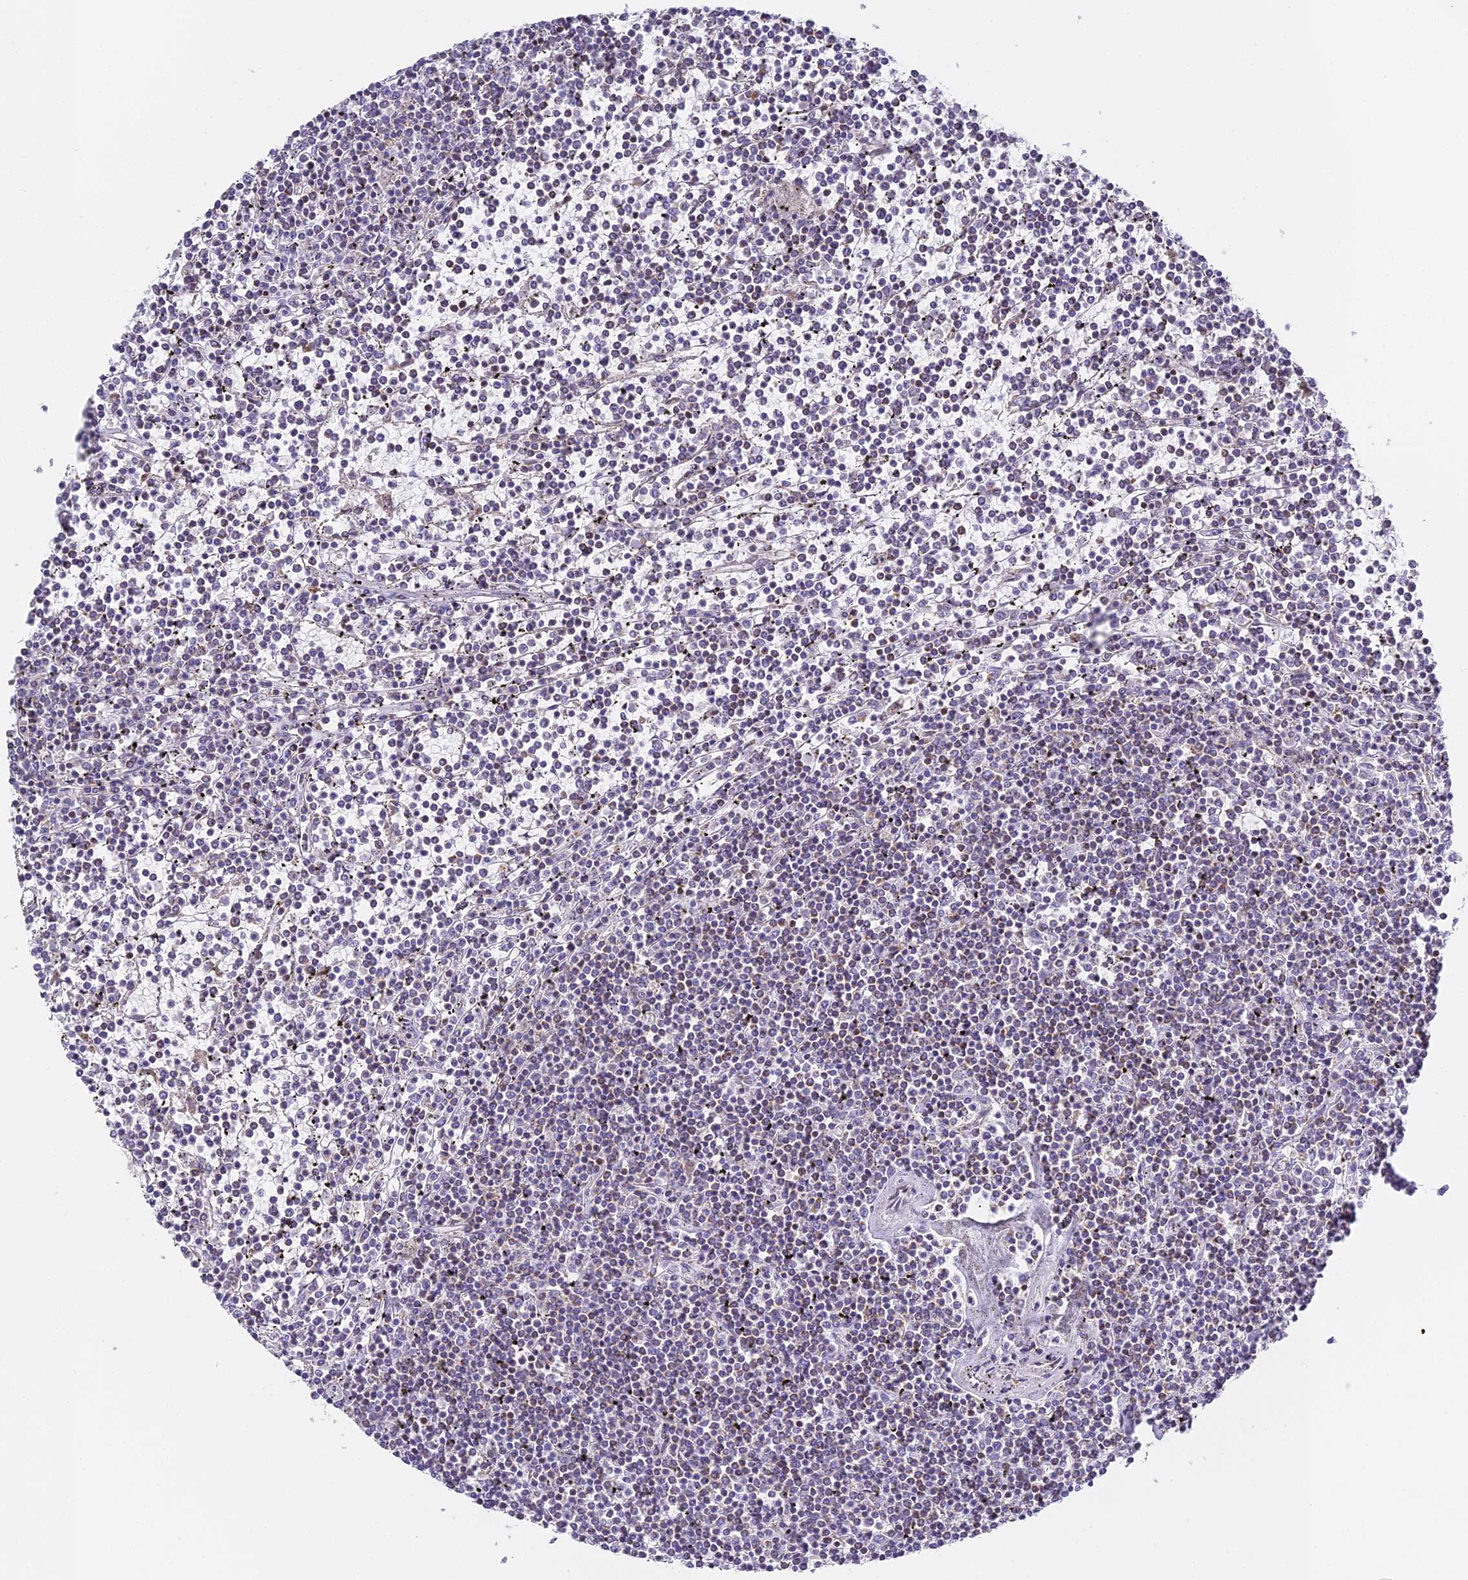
{"staining": {"intensity": "negative", "quantity": "none", "location": "none"}, "tissue": "lymphoma", "cell_type": "Tumor cells", "image_type": "cancer", "snomed": [{"axis": "morphology", "description": "Malignant lymphoma, non-Hodgkin's type, Low grade"}, {"axis": "topography", "description": "Spleen"}], "caption": "A high-resolution image shows immunohistochemistry (IHC) staining of low-grade malignant lymphoma, non-Hodgkin's type, which exhibits no significant staining in tumor cells.", "gene": "SERP1", "patient": {"sex": "female", "age": 19}}